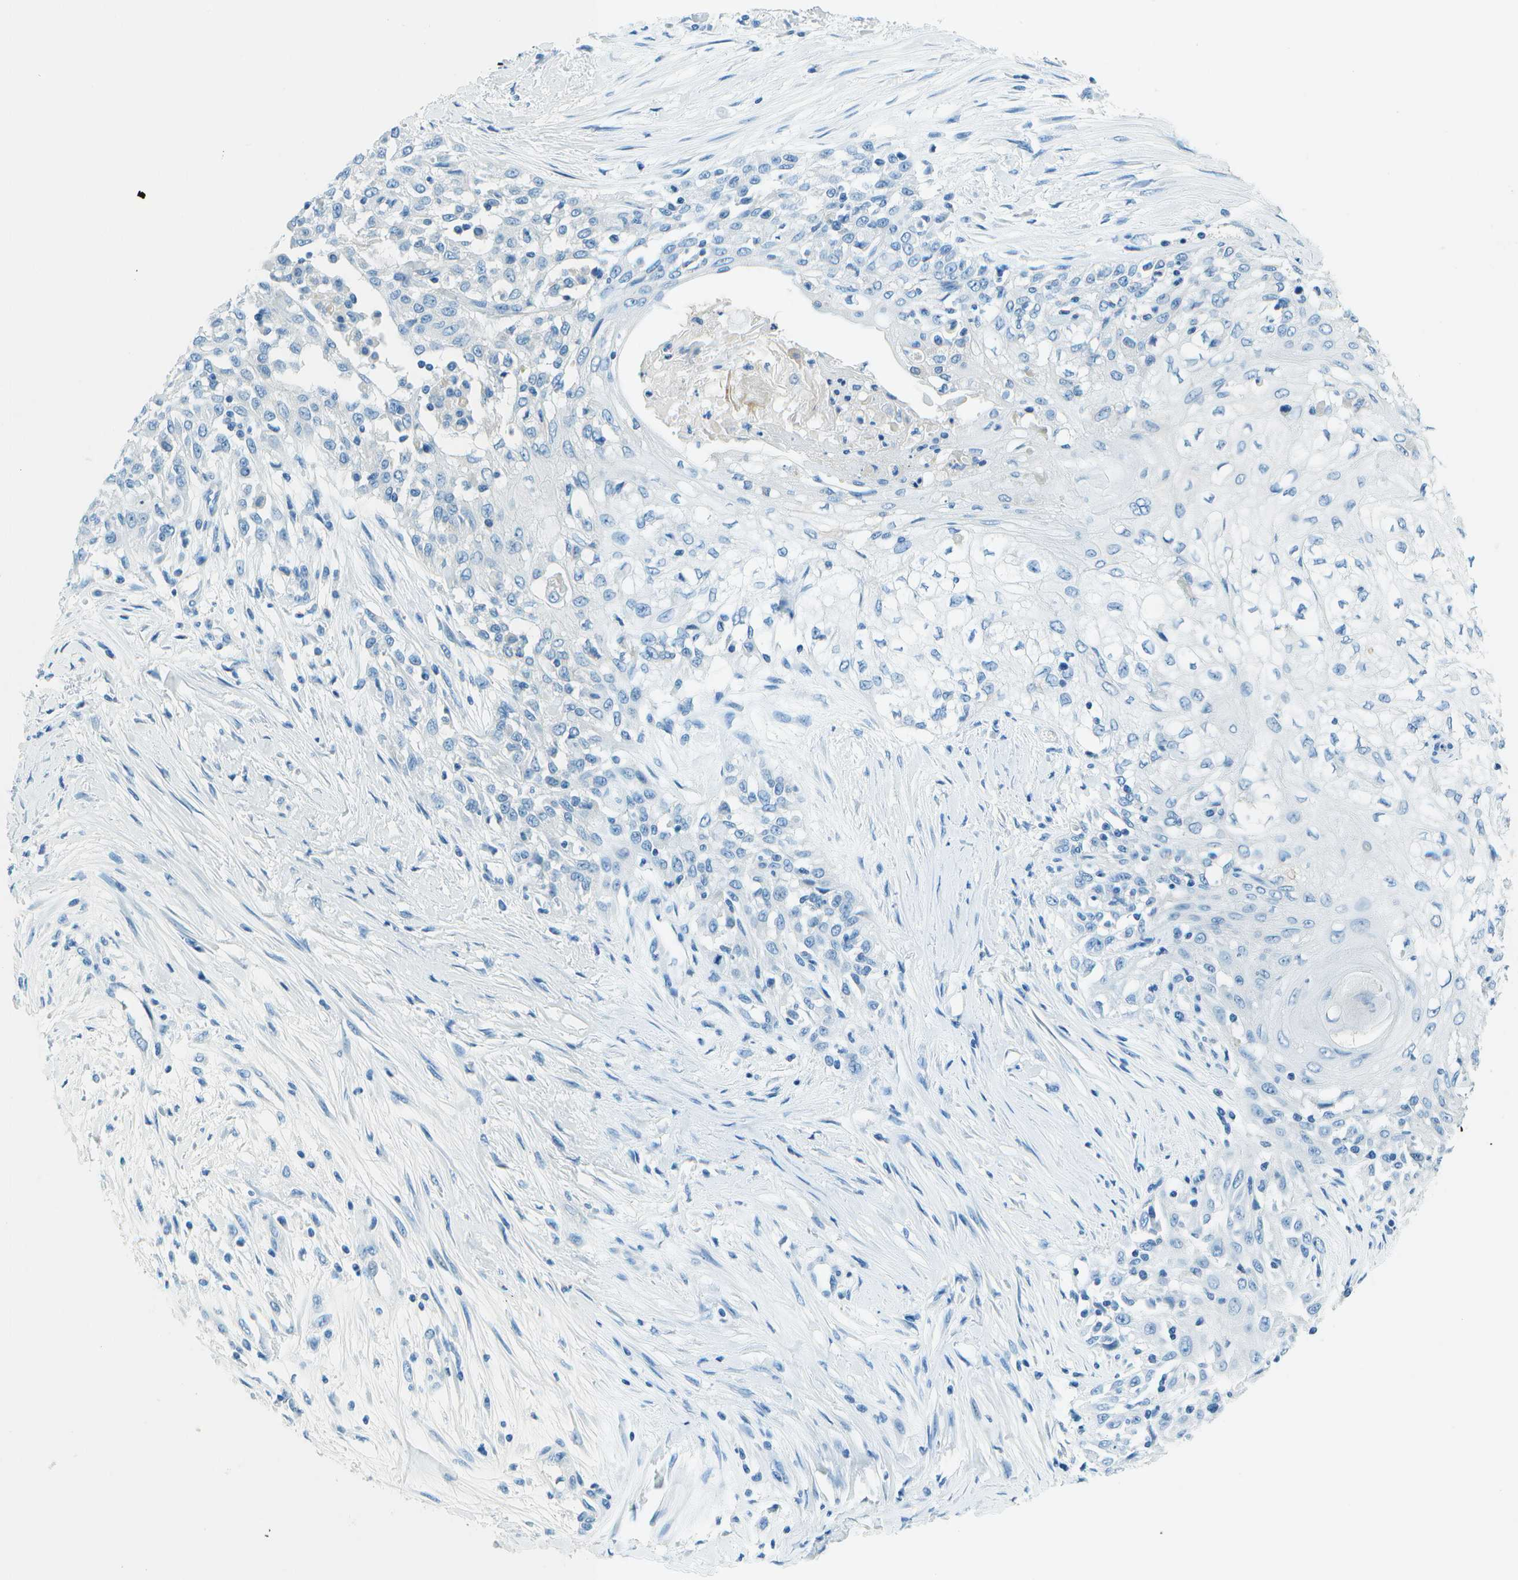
{"staining": {"intensity": "negative", "quantity": "none", "location": "none"}, "tissue": "skin cancer", "cell_type": "Tumor cells", "image_type": "cancer", "snomed": [{"axis": "morphology", "description": "Squamous cell carcinoma, NOS"}, {"axis": "morphology", "description": "Squamous cell carcinoma, metastatic, NOS"}, {"axis": "topography", "description": "Skin"}, {"axis": "topography", "description": "Lymph node"}], "caption": "Immunohistochemical staining of human skin metastatic squamous cell carcinoma demonstrates no significant positivity in tumor cells.", "gene": "SLC16A10", "patient": {"sex": "male", "age": 75}}